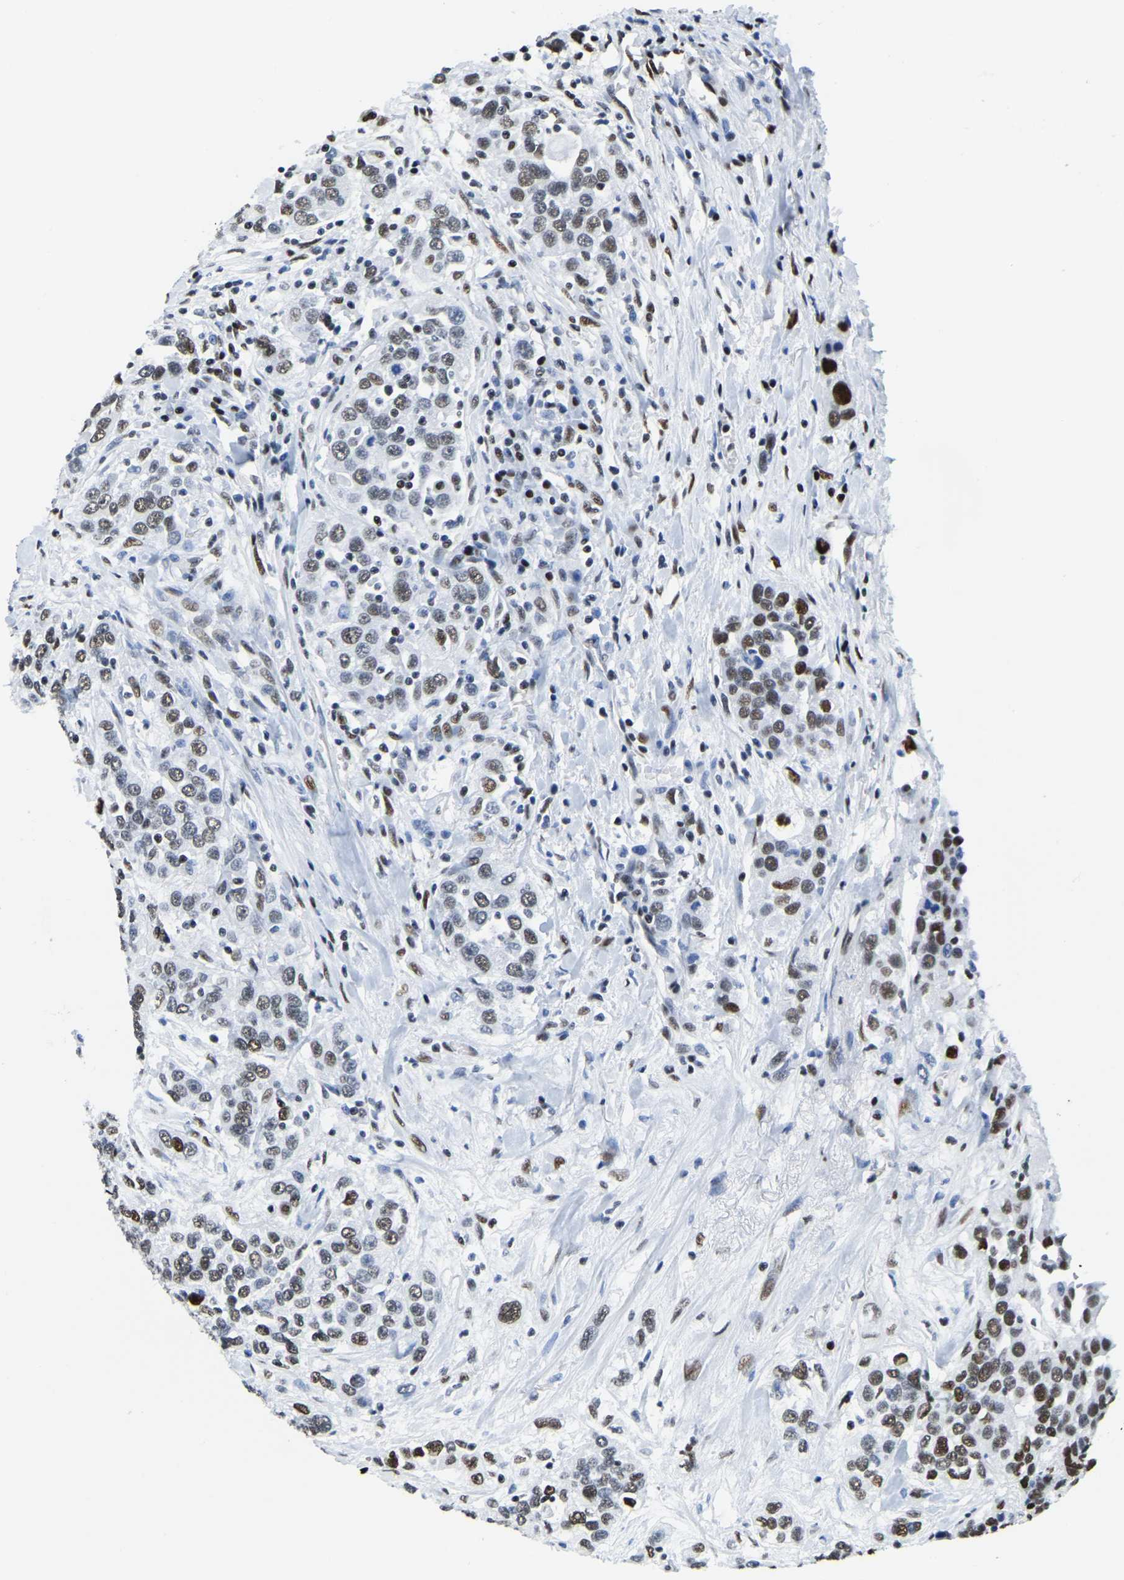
{"staining": {"intensity": "moderate", "quantity": "25%-75%", "location": "nuclear"}, "tissue": "urothelial cancer", "cell_type": "Tumor cells", "image_type": "cancer", "snomed": [{"axis": "morphology", "description": "Urothelial carcinoma, High grade"}, {"axis": "topography", "description": "Urinary bladder"}], "caption": "This histopathology image displays urothelial cancer stained with IHC to label a protein in brown. The nuclear of tumor cells show moderate positivity for the protein. Nuclei are counter-stained blue.", "gene": "UBA1", "patient": {"sex": "female", "age": 80}}